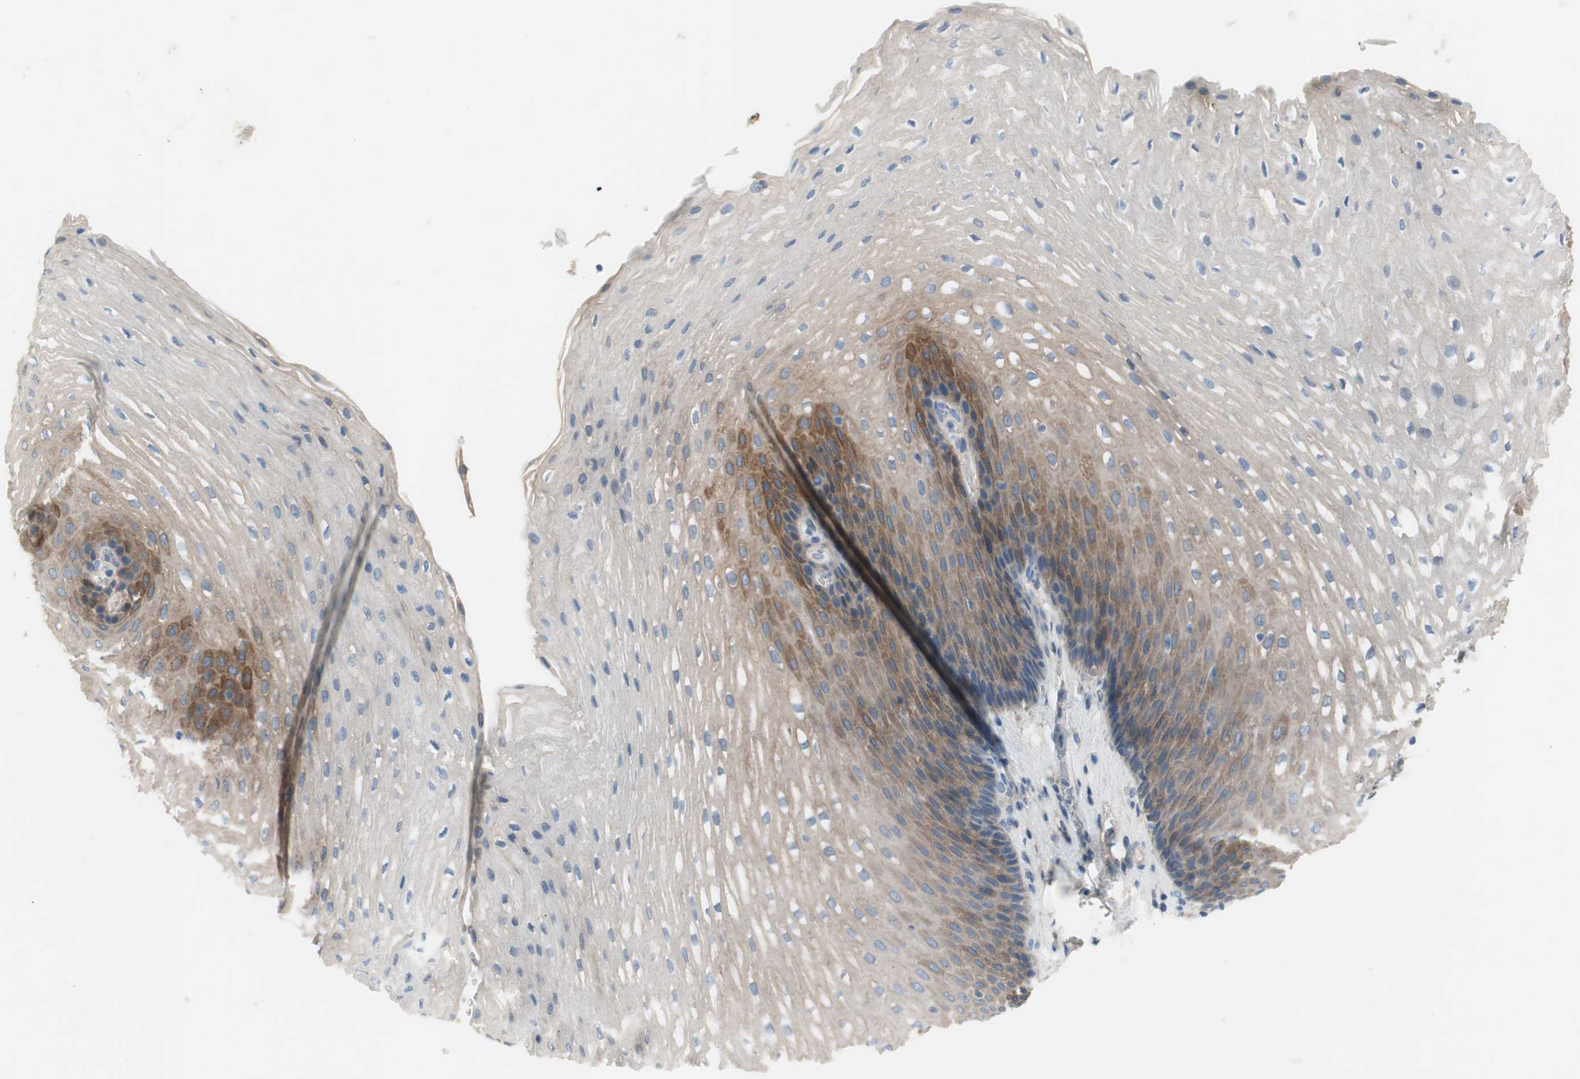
{"staining": {"intensity": "moderate", "quantity": "<25%", "location": "cytoplasmic/membranous"}, "tissue": "esophagus", "cell_type": "Squamous epithelial cells", "image_type": "normal", "snomed": [{"axis": "morphology", "description": "Normal tissue, NOS"}, {"axis": "topography", "description": "Esophagus"}], "caption": "IHC (DAB (3,3'-diaminobenzidine)) staining of unremarkable esophagus demonstrates moderate cytoplasmic/membranous protein expression in approximately <25% of squamous epithelial cells.", "gene": "FDFT1", "patient": {"sex": "male", "age": 48}}